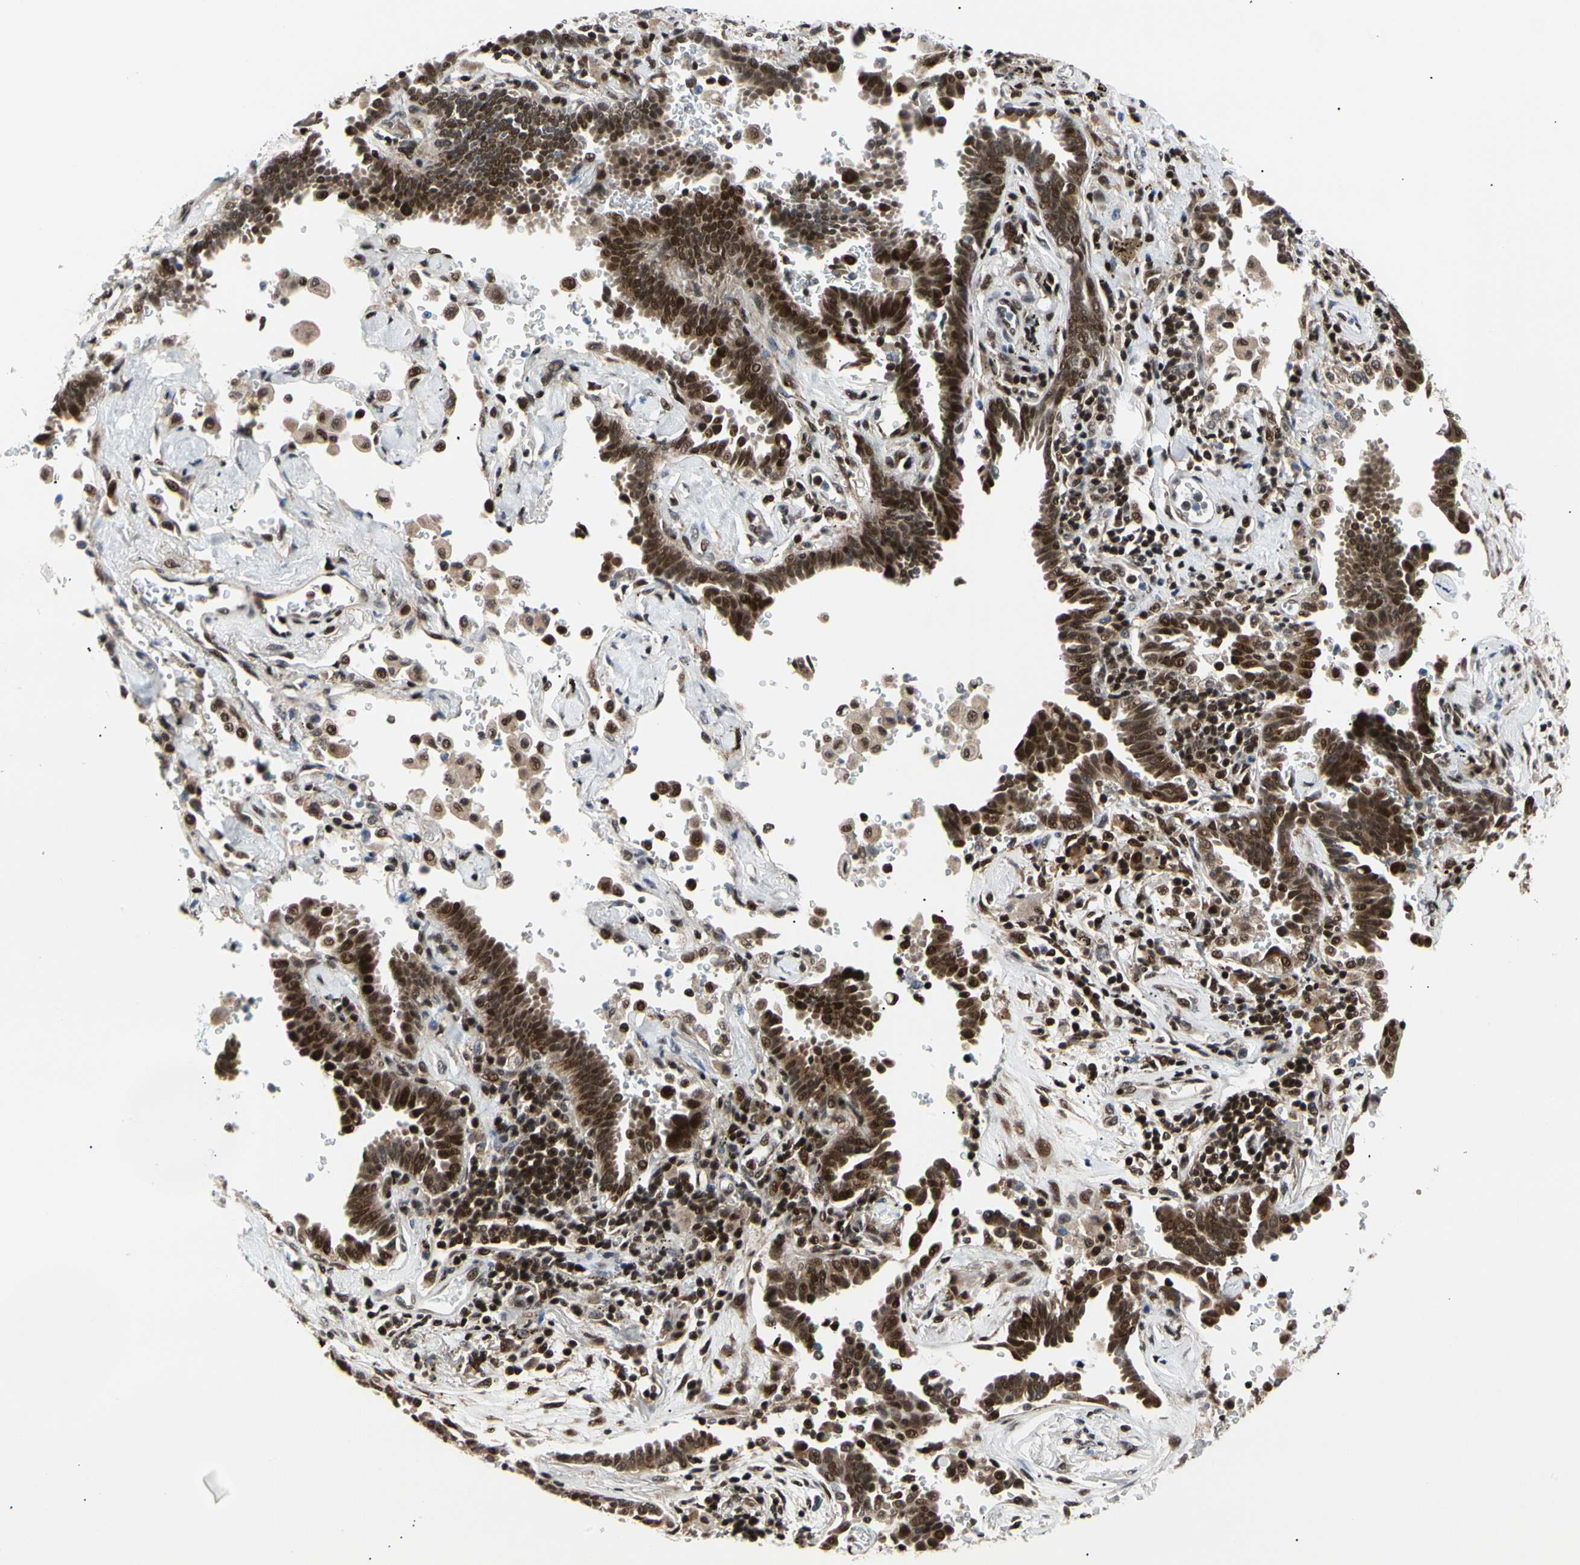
{"staining": {"intensity": "strong", "quantity": ">75%", "location": "nuclear"}, "tissue": "lung cancer", "cell_type": "Tumor cells", "image_type": "cancer", "snomed": [{"axis": "morphology", "description": "Adenocarcinoma, NOS"}, {"axis": "topography", "description": "Lung"}], "caption": "Immunohistochemistry (IHC) (DAB (3,3'-diaminobenzidine)) staining of human lung adenocarcinoma exhibits strong nuclear protein staining in approximately >75% of tumor cells.", "gene": "E2F1", "patient": {"sex": "female", "age": 64}}